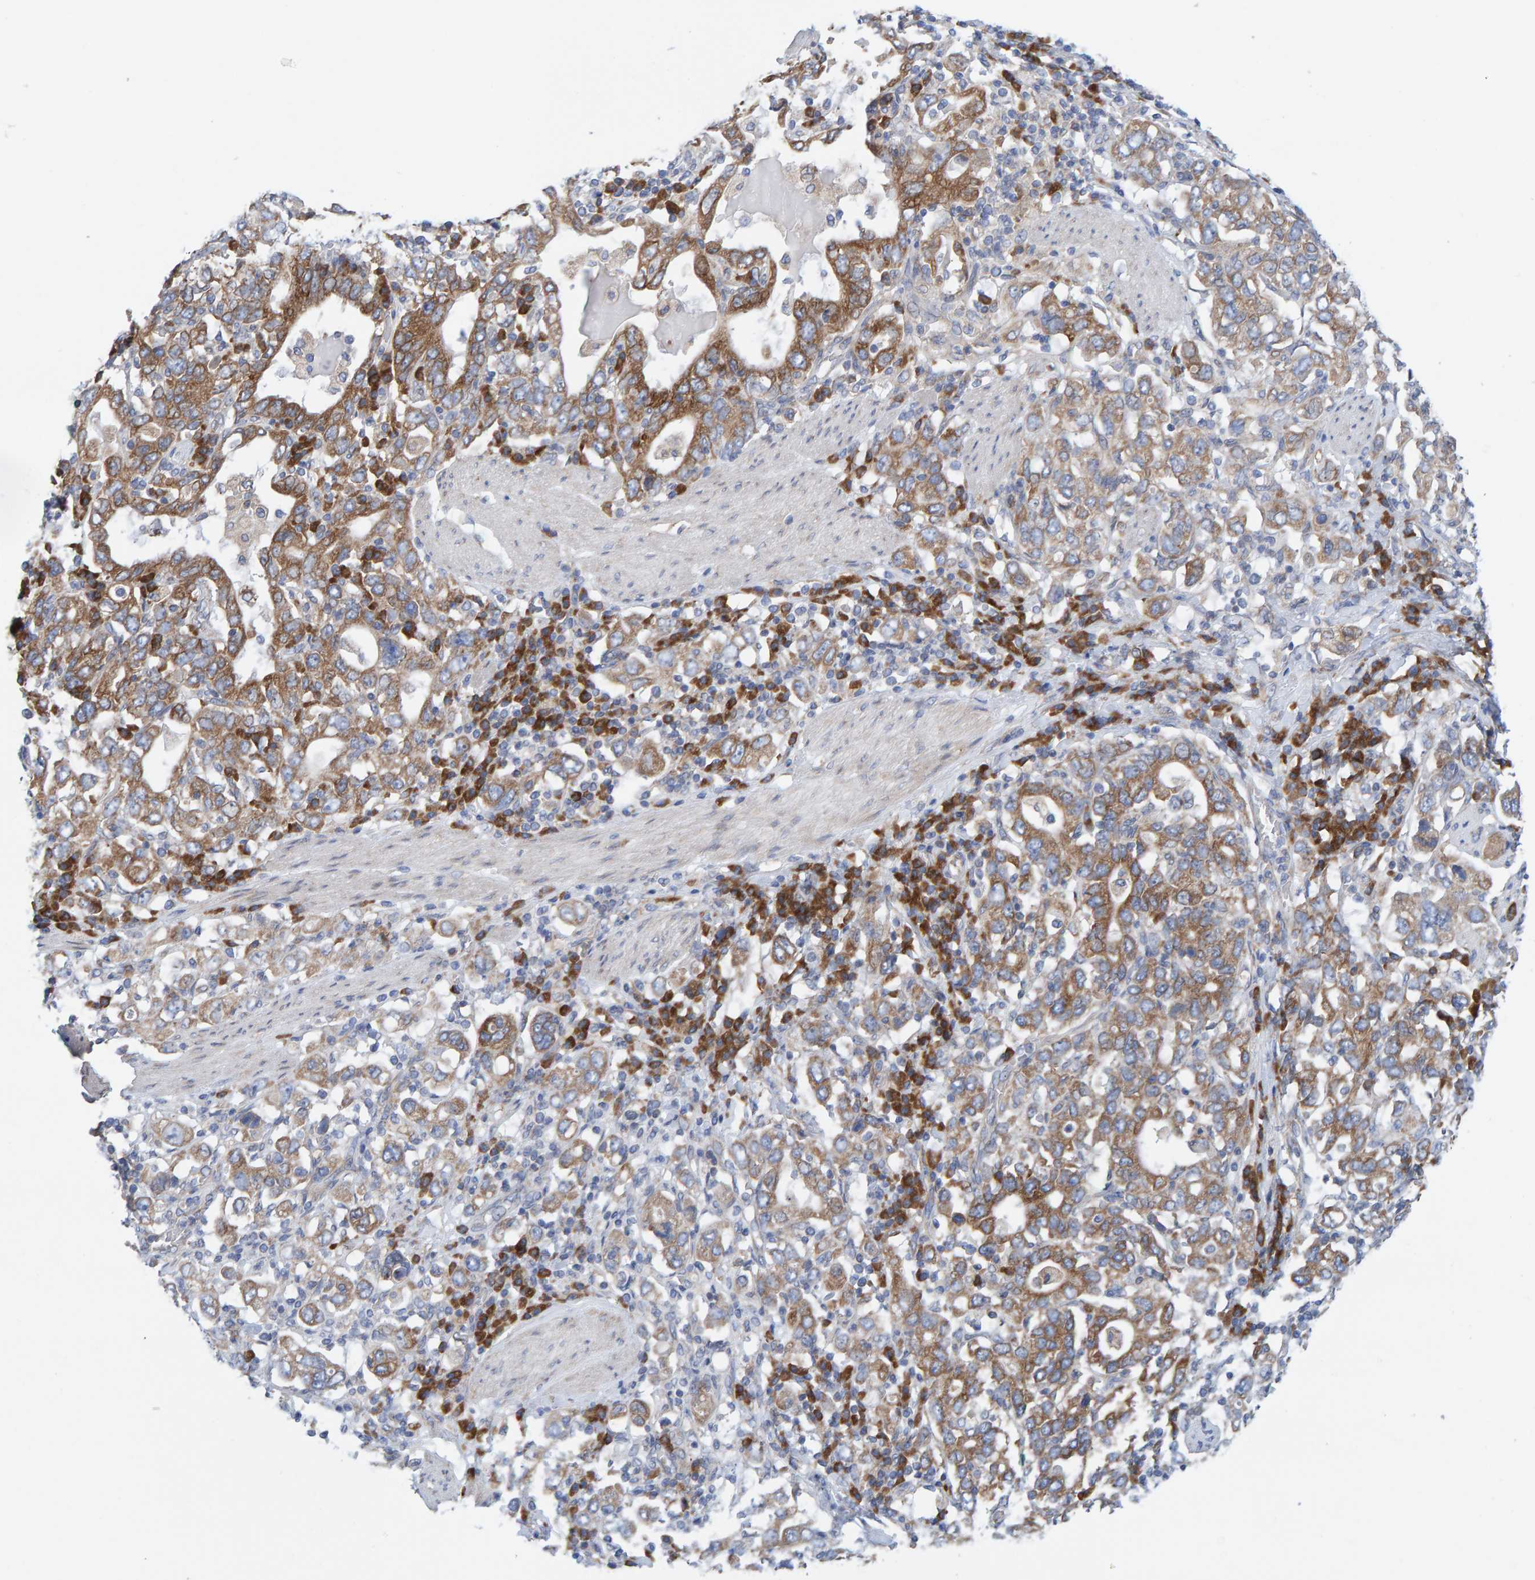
{"staining": {"intensity": "moderate", "quantity": ">75%", "location": "cytoplasmic/membranous"}, "tissue": "stomach cancer", "cell_type": "Tumor cells", "image_type": "cancer", "snomed": [{"axis": "morphology", "description": "Adenocarcinoma, NOS"}, {"axis": "topography", "description": "Stomach, upper"}], "caption": "Immunohistochemistry (IHC) histopathology image of neoplastic tissue: stomach cancer (adenocarcinoma) stained using immunohistochemistry (IHC) reveals medium levels of moderate protein expression localized specifically in the cytoplasmic/membranous of tumor cells, appearing as a cytoplasmic/membranous brown color.", "gene": "CDK5RAP3", "patient": {"sex": "male", "age": 62}}